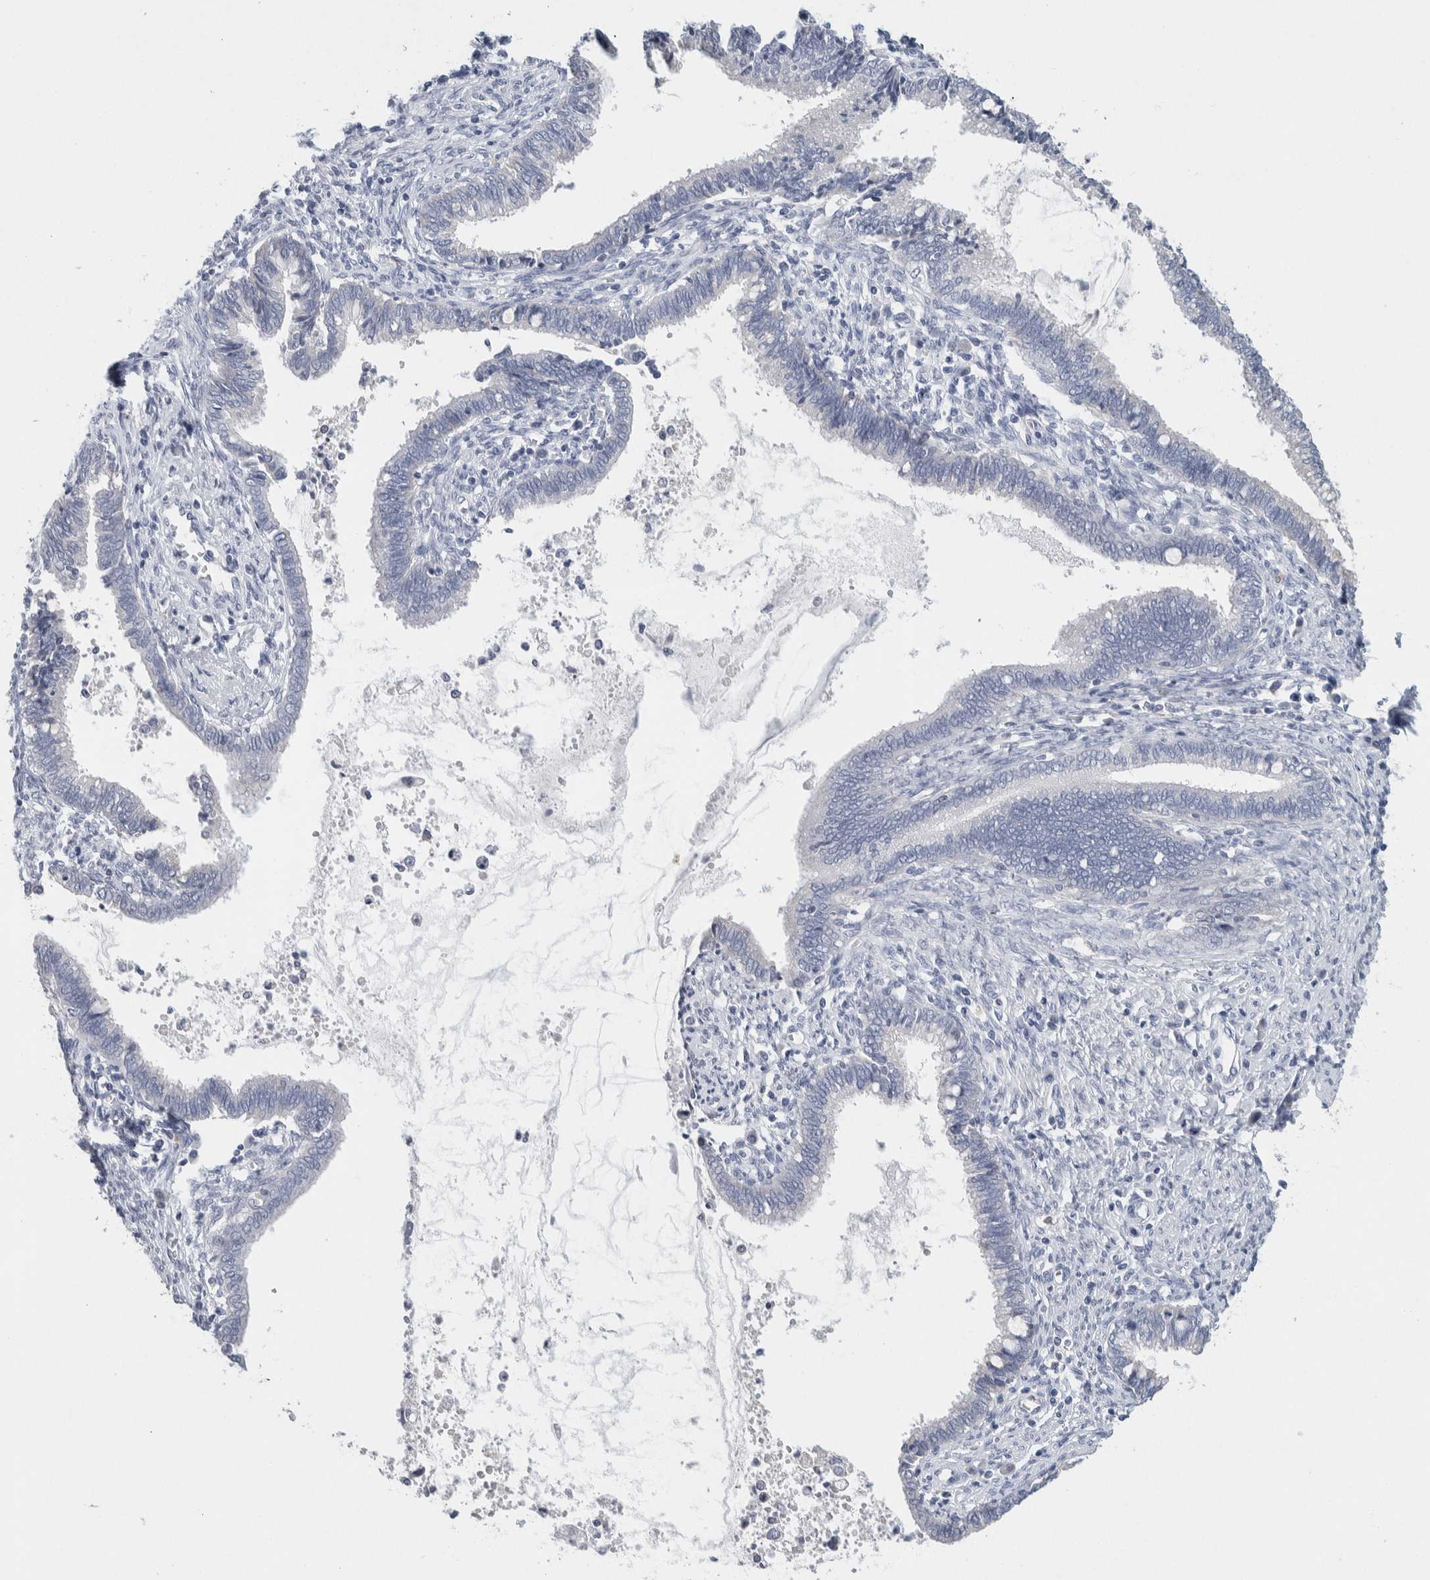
{"staining": {"intensity": "negative", "quantity": "none", "location": "none"}, "tissue": "cervical cancer", "cell_type": "Tumor cells", "image_type": "cancer", "snomed": [{"axis": "morphology", "description": "Adenocarcinoma, NOS"}, {"axis": "topography", "description": "Cervix"}], "caption": "Cervical cancer (adenocarcinoma) was stained to show a protein in brown. There is no significant positivity in tumor cells.", "gene": "SCN2A", "patient": {"sex": "female", "age": 44}}